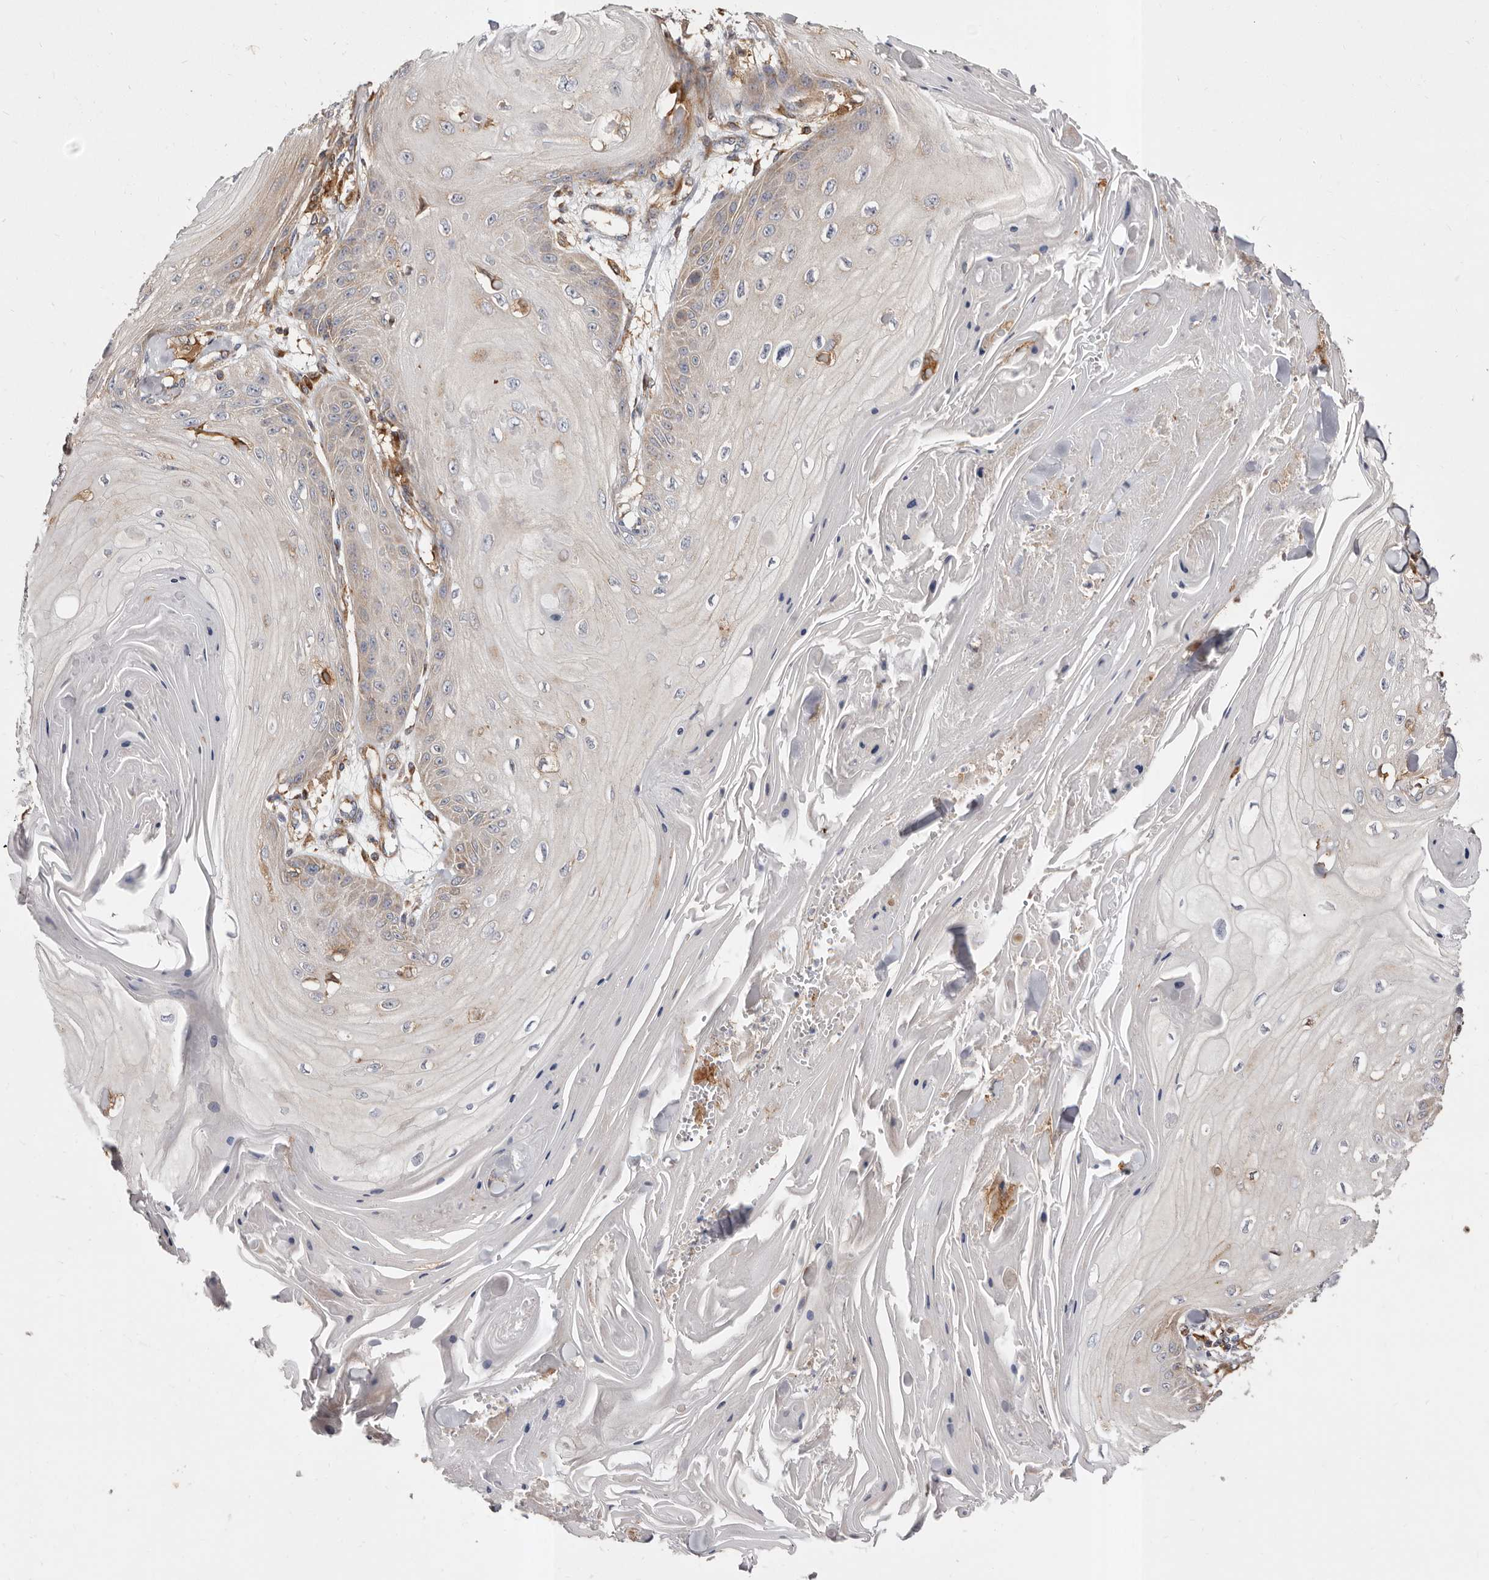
{"staining": {"intensity": "weak", "quantity": "<25%", "location": "cytoplasmic/membranous"}, "tissue": "skin cancer", "cell_type": "Tumor cells", "image_type": "cancer", "snomed": [{"axis": "morphology", "description": "Squamous cell carcinoma, NOS"}, {"axis": "topography", "description": "Skin"}], "caption": "A histopathology image of skin cancer stained for a protein exhibits no brown staining in tumor cells.", "gene": "COQ8B", "patient": {"sex": "male", "age": 74}}